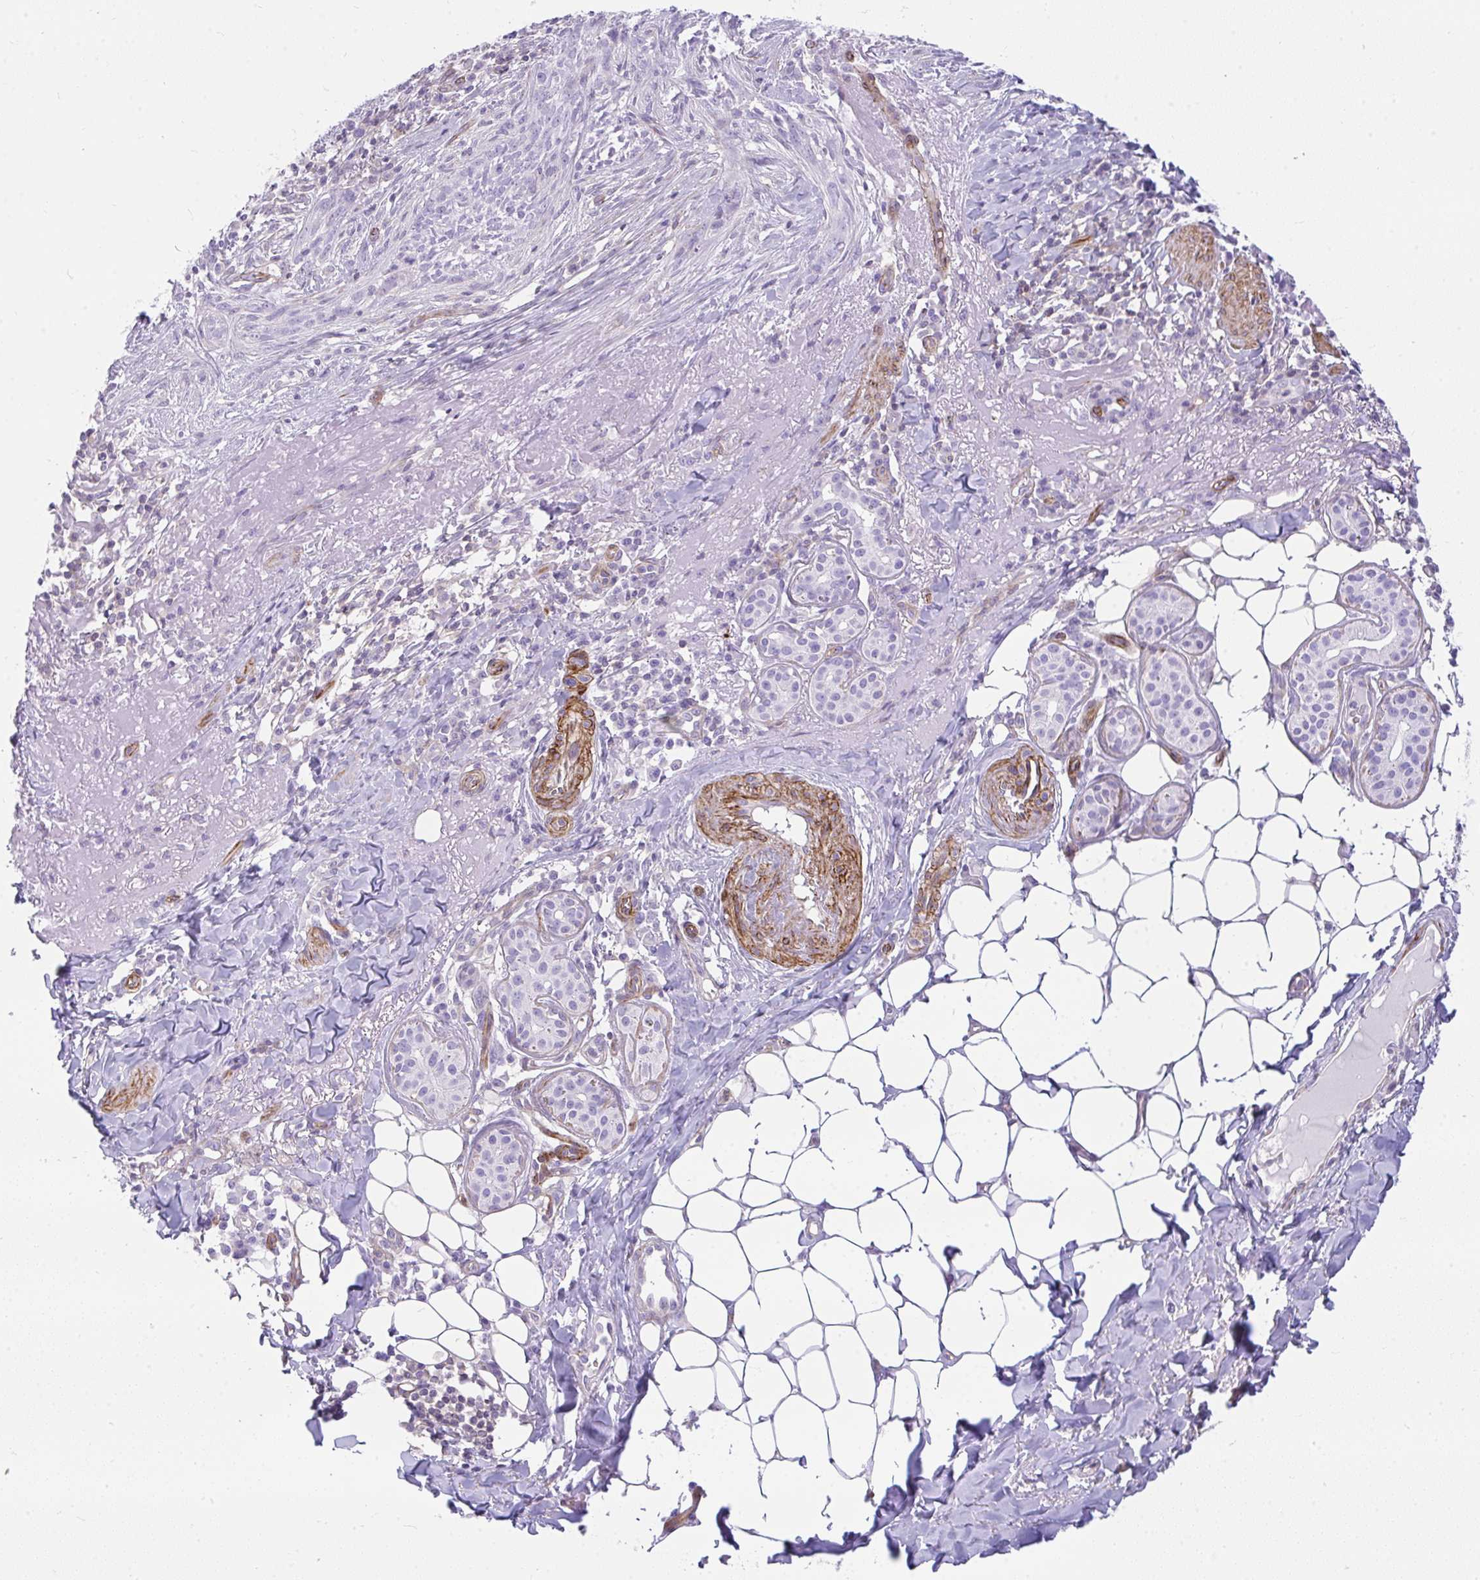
{"staining": {"intensity": "negative", "quantity": "none", "location": "none"}, "tissue": "skin cancer", "cell_type": "Tumor cells", "image_type": "cancer", "snomed": [{"axis": "morphology", "description": "Basal cell carcinoma"}, {"axis": "topography", "description": "Skin"}], "caption": "Tumor cells are negative for protein expression in human skin cancer.", "gene": "CDRT15", "patient": {"sex": "female", "age": 93}}